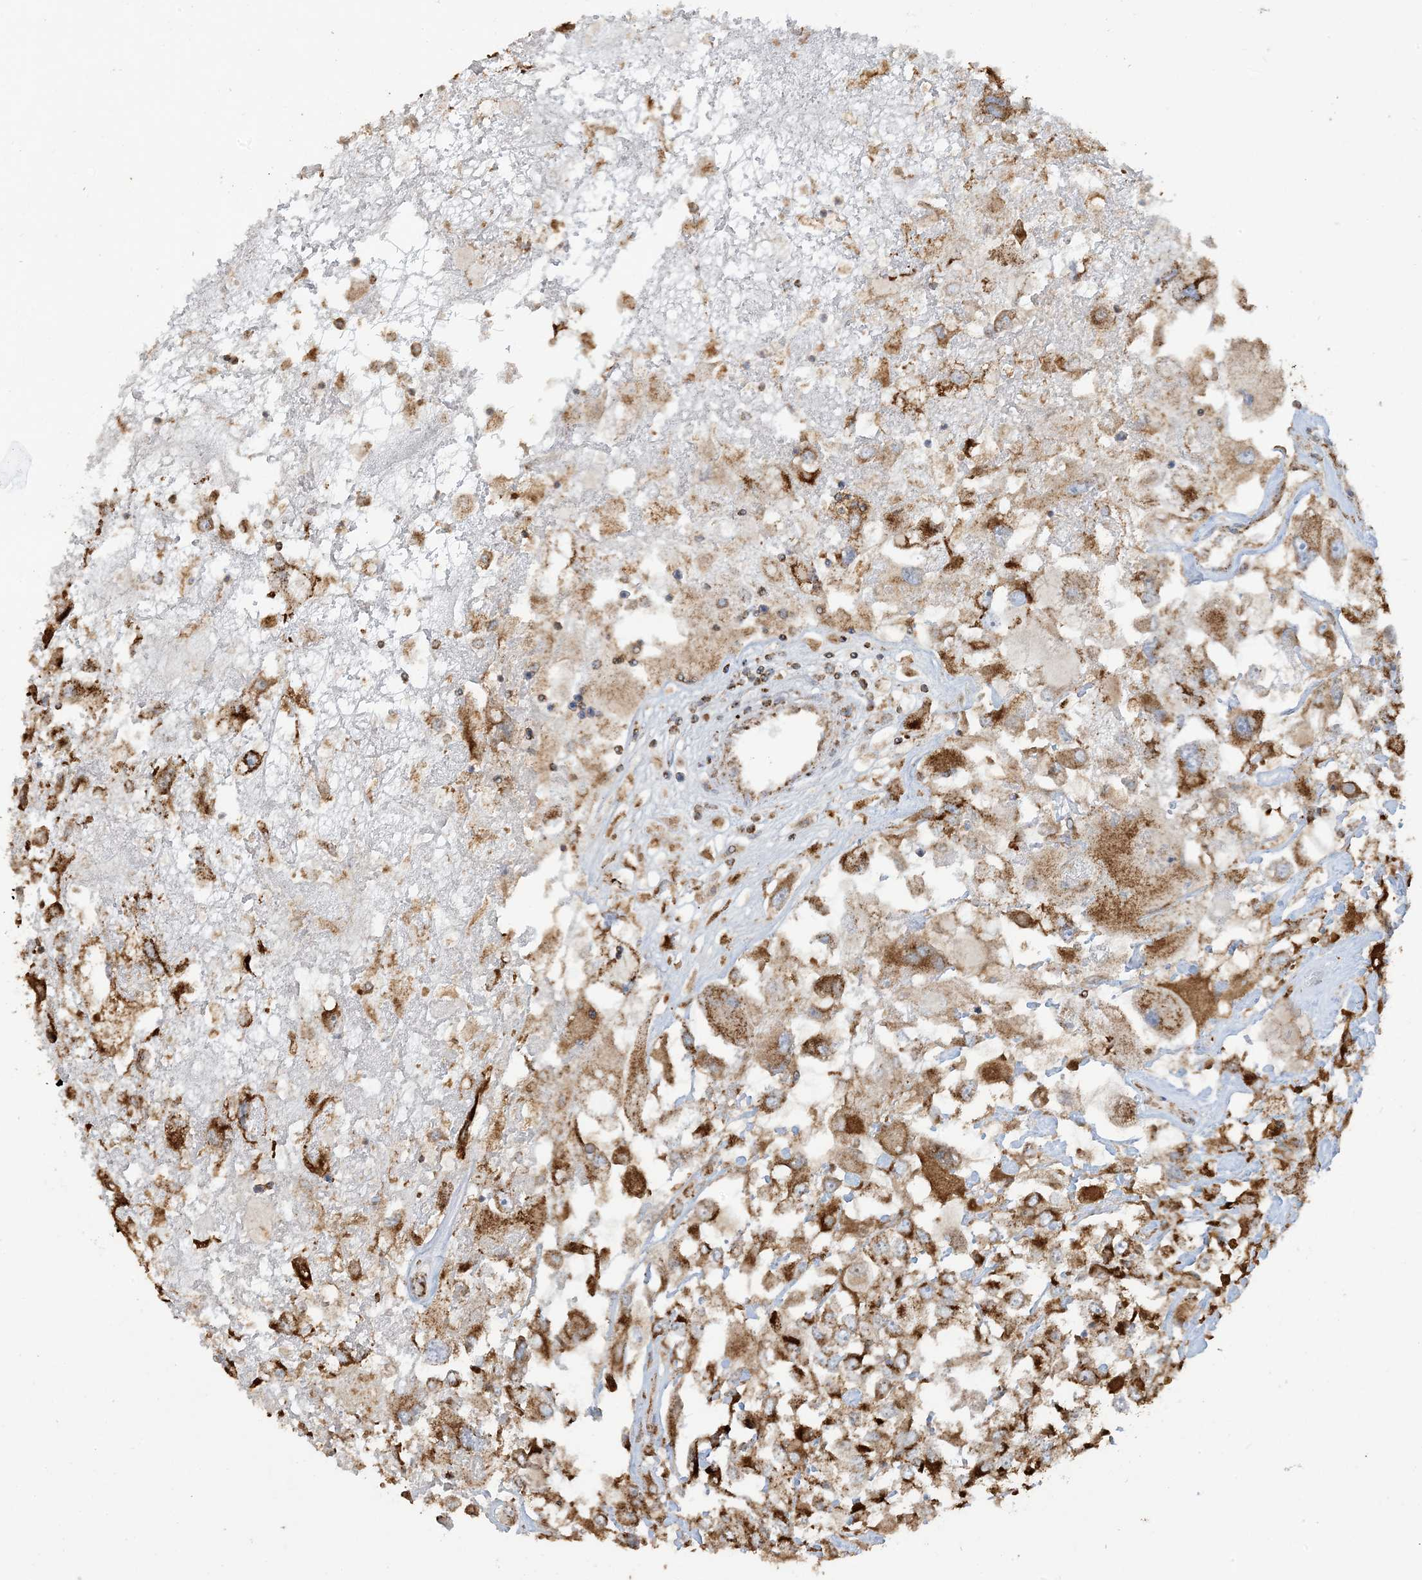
{"staining": {"intensity": "moderate", "quantity": ">75%", "location": "cytoplasmic/membranous"}, "tissue": "renal cancer", "cell_type": "Tumor cells", "image_type": "cancer", "snomed": [{"axis": "morphology", "description": "Adenocarcinoma, NOS"}, {"axis": "topography", "description": "Kidney"}], "caption": "IHC (DAB (3,3'-diaminobenzidine)) staining of human renal cancer (adenocarcinoma) reveals moderate cytoplasmic/membranous protein staining in approximately >75% of tumor cells. The staining was performed using DAB, with brown indicating positive protein expression. Nuclei are stained blue with hematoxylin.", "gene": "AGA", "patient": {"sex": "female", "age": 52}}